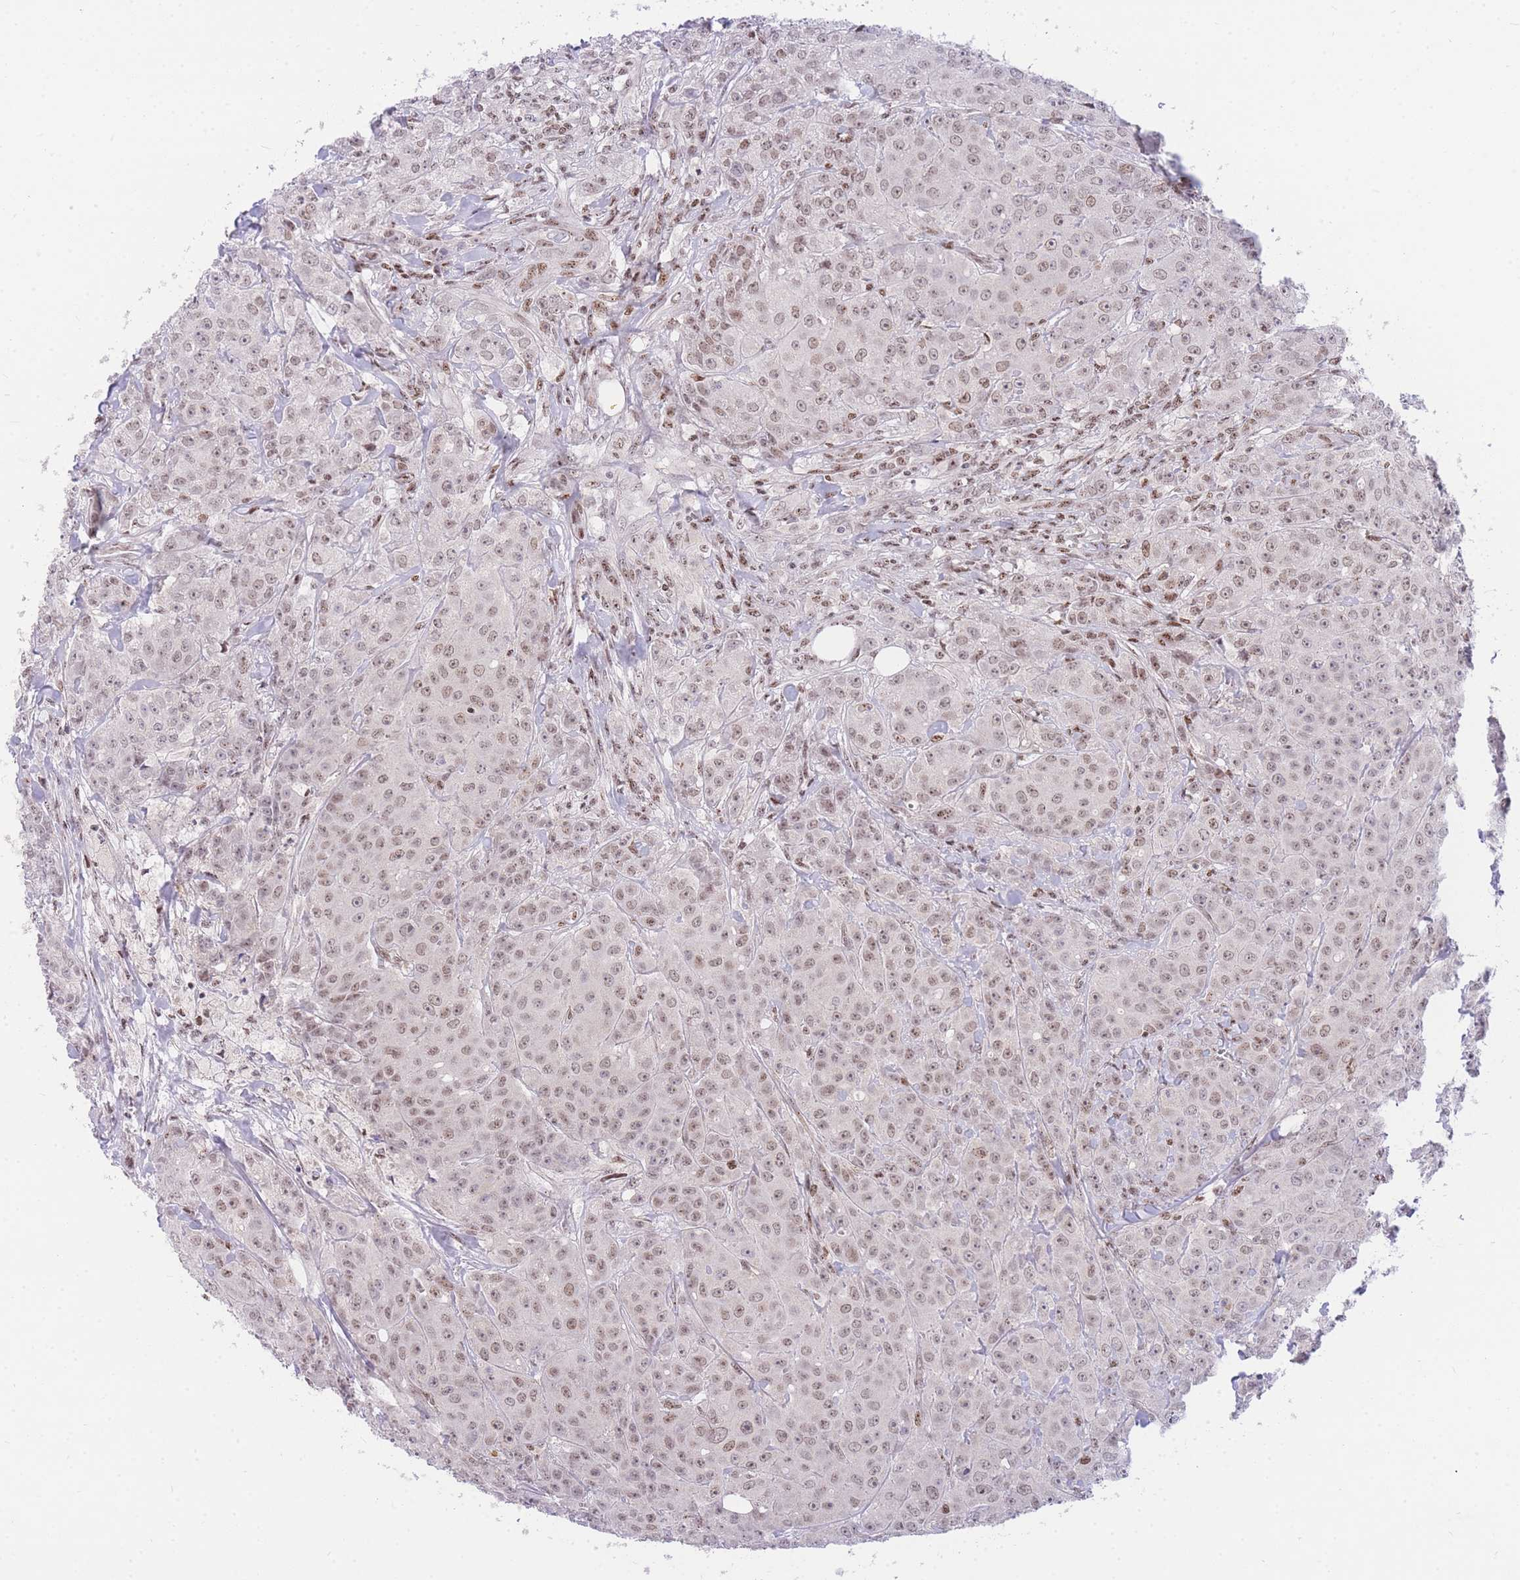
{"staining": {"intensity": "moderate", "quantity": ">75%", "location": "nuclear"}, "tissue": "breast cancer", "cell_type": "Tumor cells", "image_type": "cancer", "snomed": [{"axis": "morphology", "description": "Duct carcinoma"}, {"axis": "topography", "description": "Breast"}], "caption": "Intraductal carcinoma (breast) was stained to show a protein in brown. There is medium levels of moderate nuclear positivity in approximately >75% of tumor cells. (Stains: DAB (3,3'-diaminobenzidine) in brown, nuclei in blue, Microscopy: brightfield microscopy at high magnification).", "gene": "TLE2", "patient": {"sex": "female", "age": 43}}